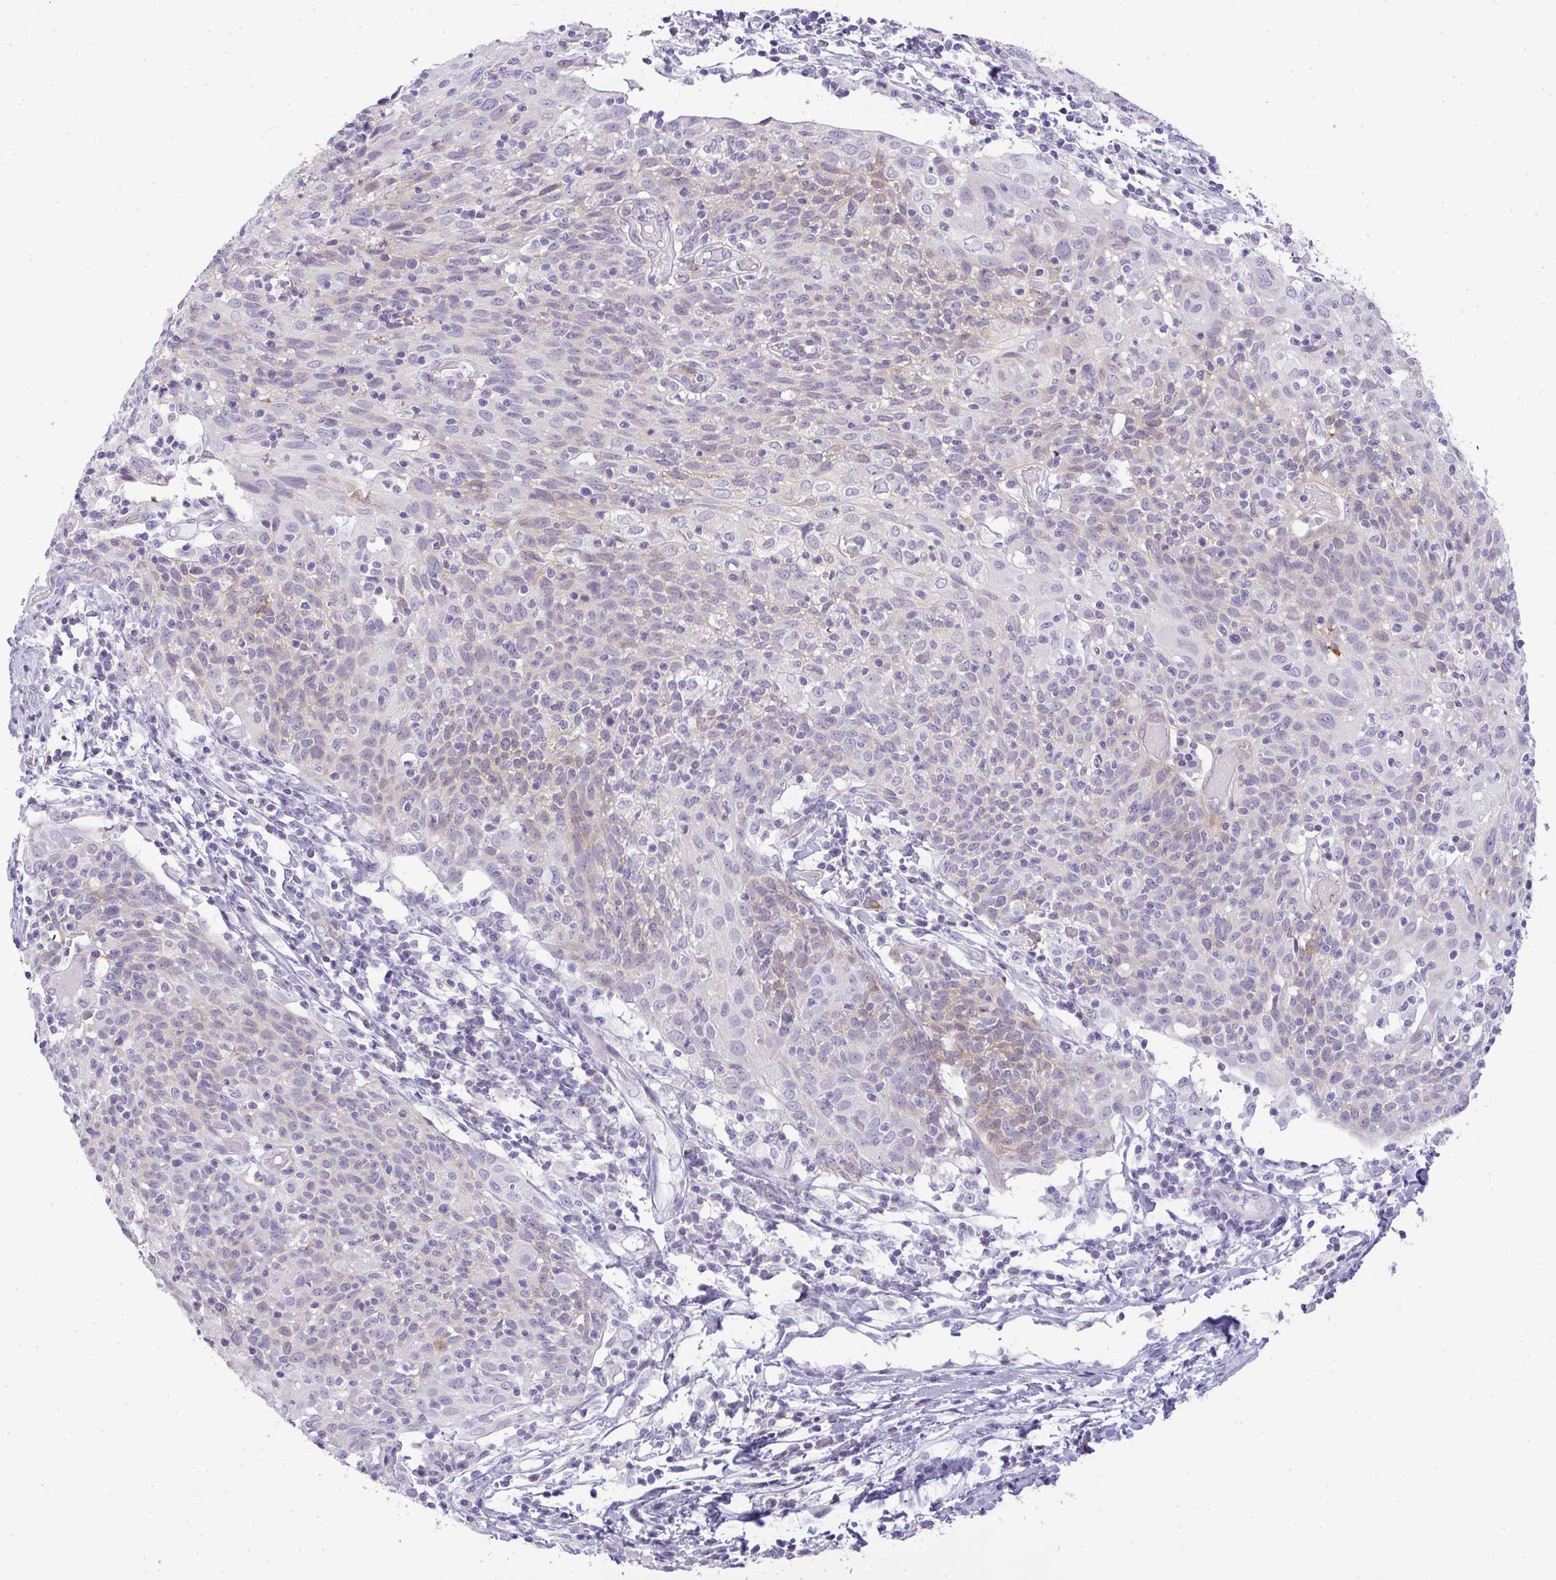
{"staining": {"intensity": "weak", "quantity": "<25%", "location": "cytoplasmic/membranous"}, "tissue": "cervical cancer", "cell_type": "Tumor cells", "image_type": "cancer", "snomed": [{"axis": "morphology", "description": "Squamous cell carcinoma, NOS"}, {"axis": "topography", "description": "Cervix"}], "caption": "A micrograph of cervical cancer stained for a protein reveals no brown staining in tumor cells.", "gene": "LIPE", "patient": {"sex": "female", "age": 52}}